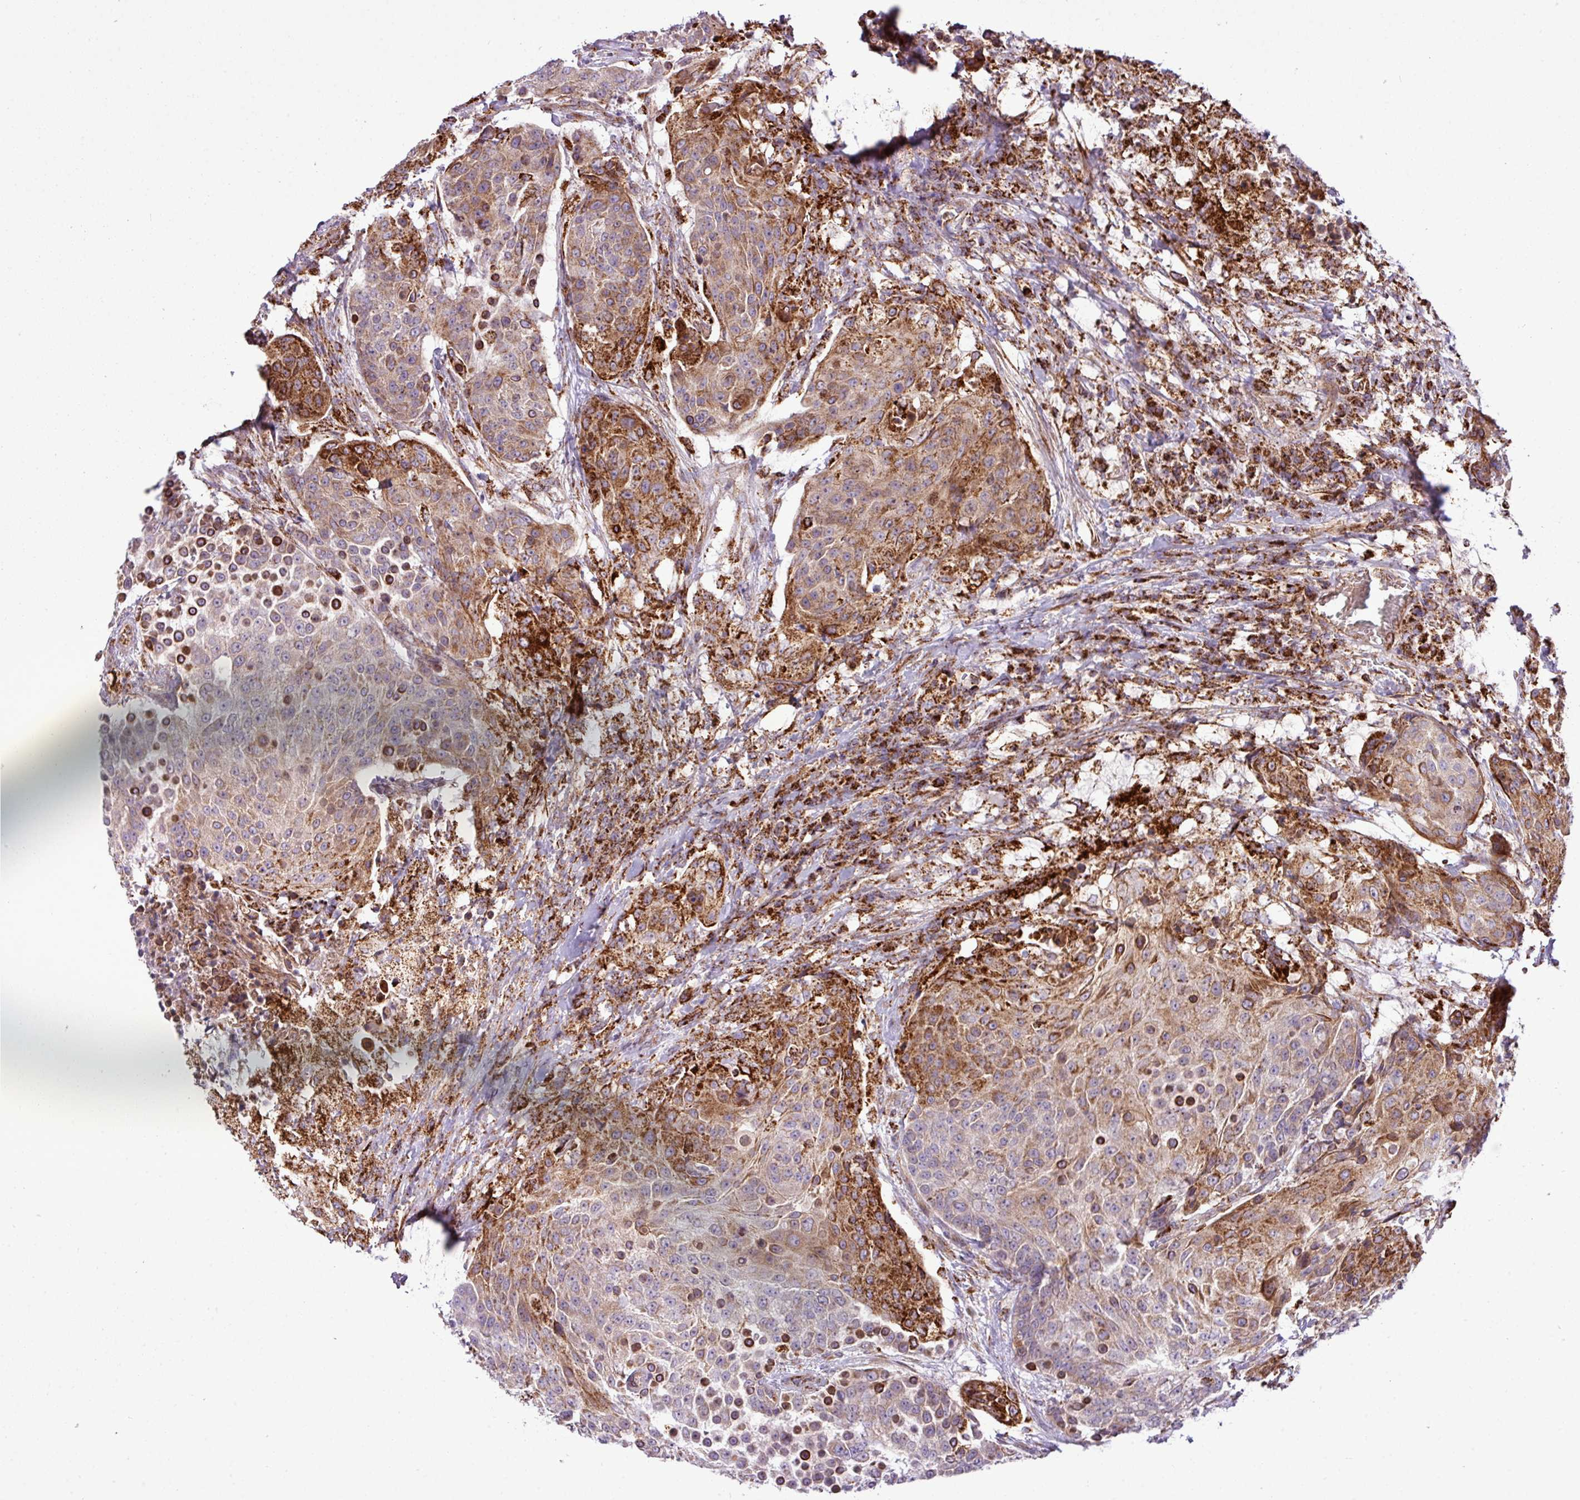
{"staining": {"intensity": "strong", "quantity": "25%-75%", "location": "cytoplasmic/membranous"}, "tissue": "urothelial cancer", "cell_type": "Tumor cells", "image_type": "cancer", "snomed": [{"axis": "morphology", "description": "Urothelial carcinoma, High grade"}, {"axis": "topography", "description": "Urinary bladder"}], "caption": "Immunohistochemistry (IHC) of urothelial carcinoma (high-grade) displays high levels of strong cytoplasmic/membranous positivity in approximately 25%-75% of tumor cells.", "gene": "ZNF569", "patient": {"sex": "female", "age": 63}}